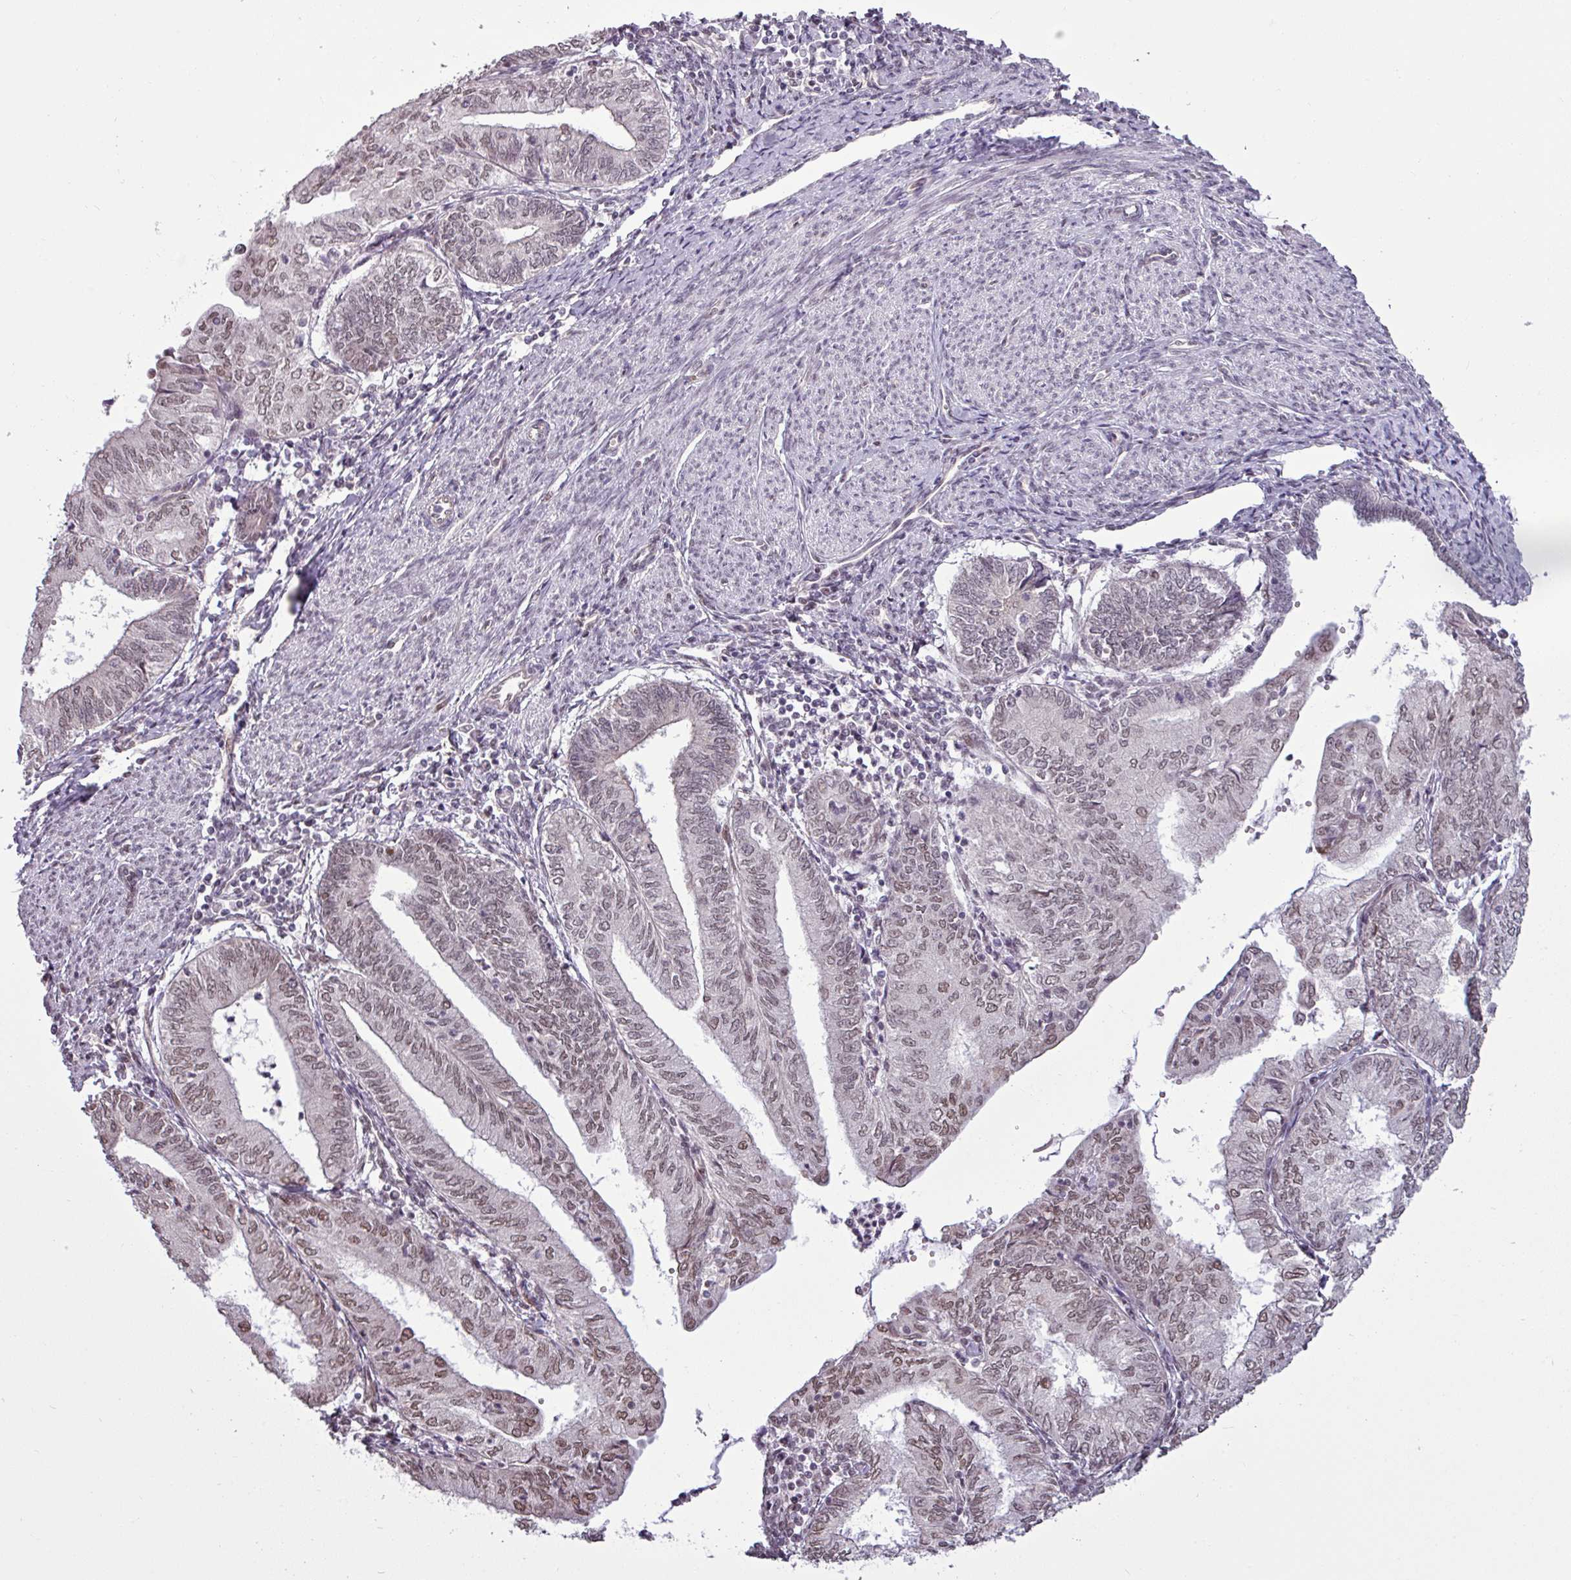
{"staining": {"intensity": "moderate", "quantity": ">75%", "location": "nuclear"}, "tissue": "endometrial cancer", "cell_type": "Tumor cells", "image_type": "cancer", "snomed": [{"axis": "morphology", "description": "Adenocarcinoma, NOS"}, {"axis": "topography", "description": "Endometrium"}], "caption": "Immunohistochemical staining of human endometrial cancer (adenocarcinoma) reveals medium levels of moderate nuclear staining in about >75% of tumor cells. (DAB (3,3'-diaminobenzidine) = brown stain, brightfield microscopy at high magnification).", "gene": "GPT2", "patient": {"sex": "female", "age": 66}}